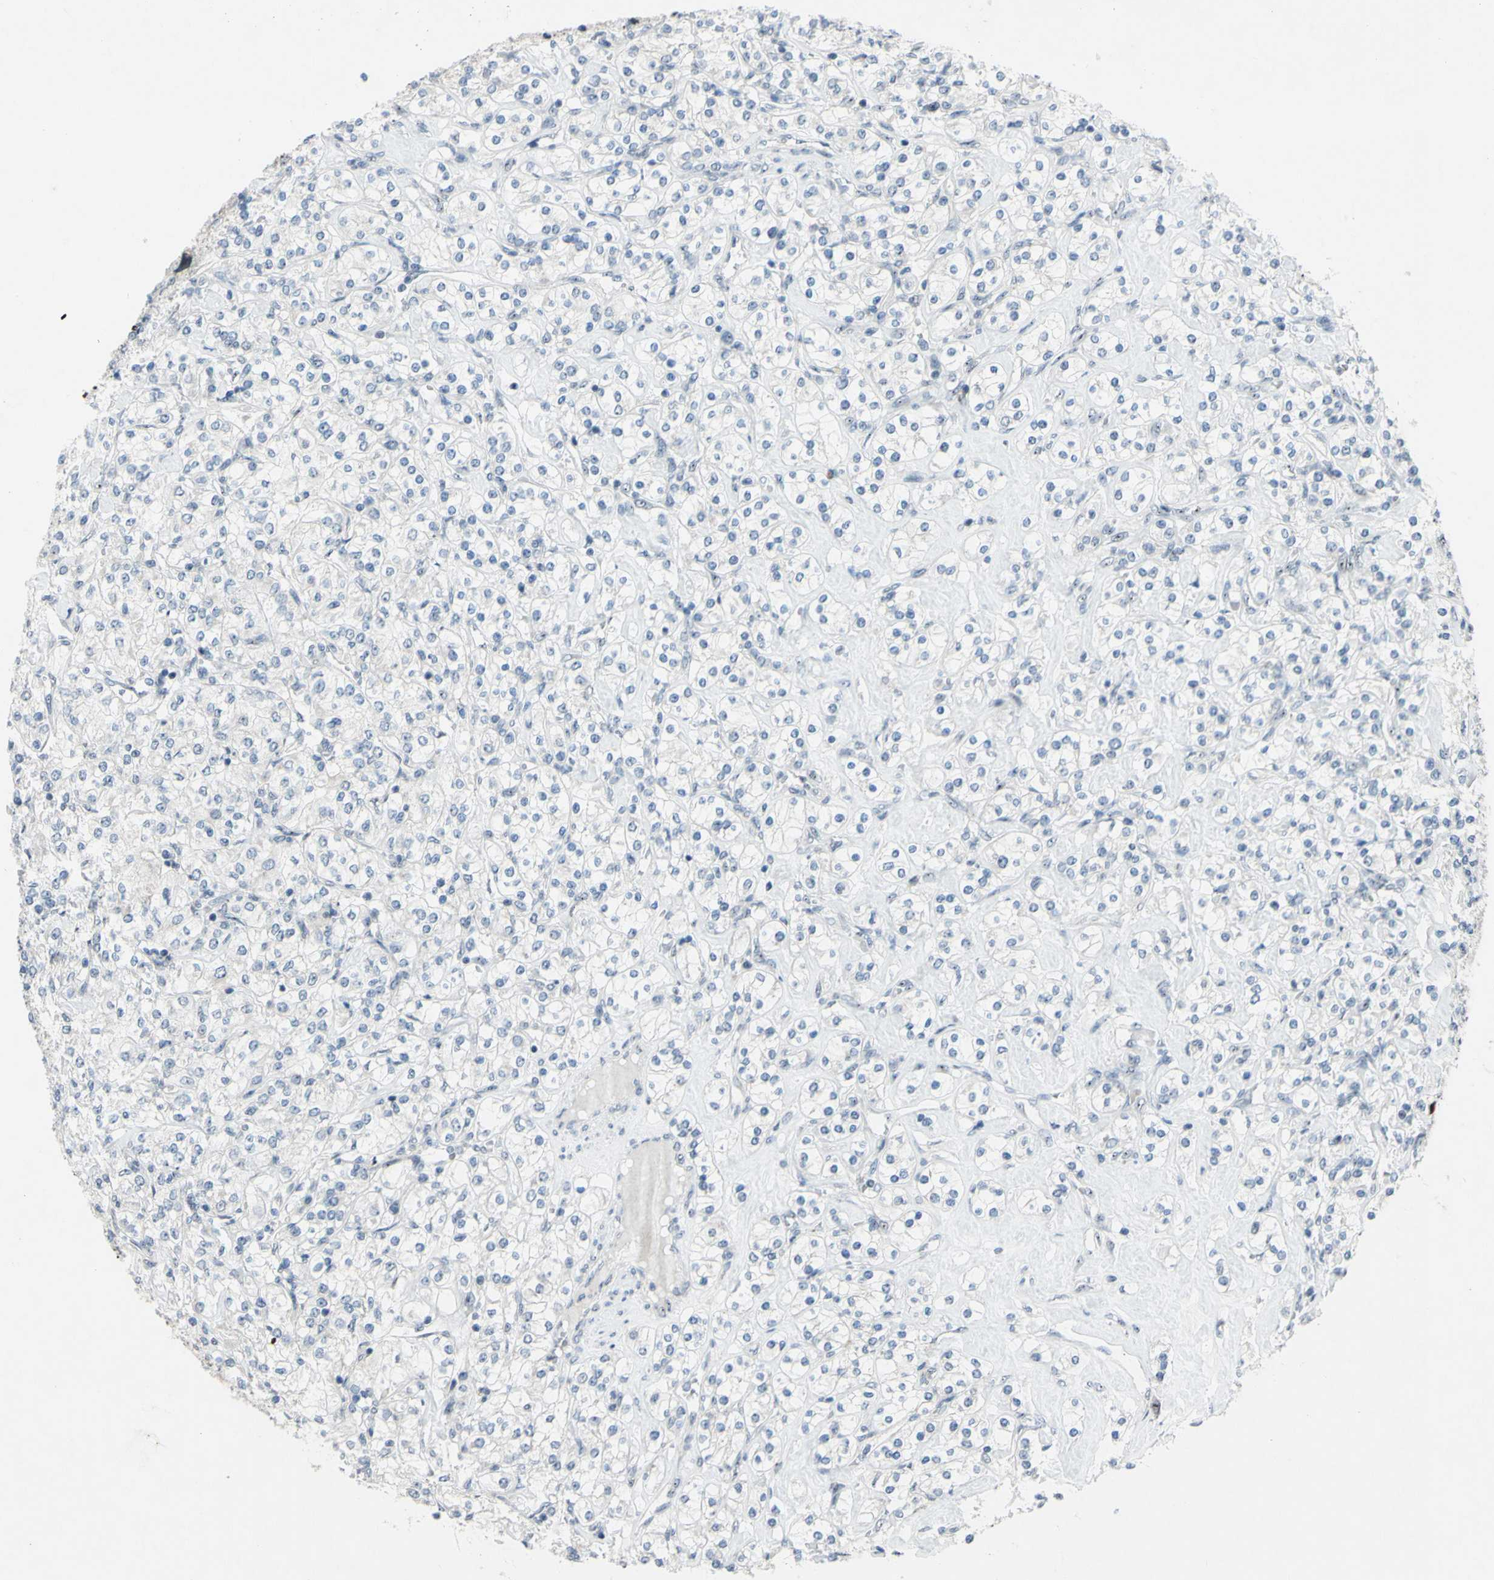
{"staining": {"intensity": "negative", "quantity": "none", "location": "none"}, "tissue": "renal cancer", "cell_type": "Tumor cells", "image_type": "cancer", "snomed": [{"axis": "morphology", "description": "Adenocarcinoma, NOS"}, {"axis": "topography", "description": "Kidney"}], "caption": "An IHC image of renal adenocarcinoma is shown. There is no staining in tumor cells of renal adenocarcinoma.", "gene": "POLR1A", "patient": {"sex": "male", "age": 77}}